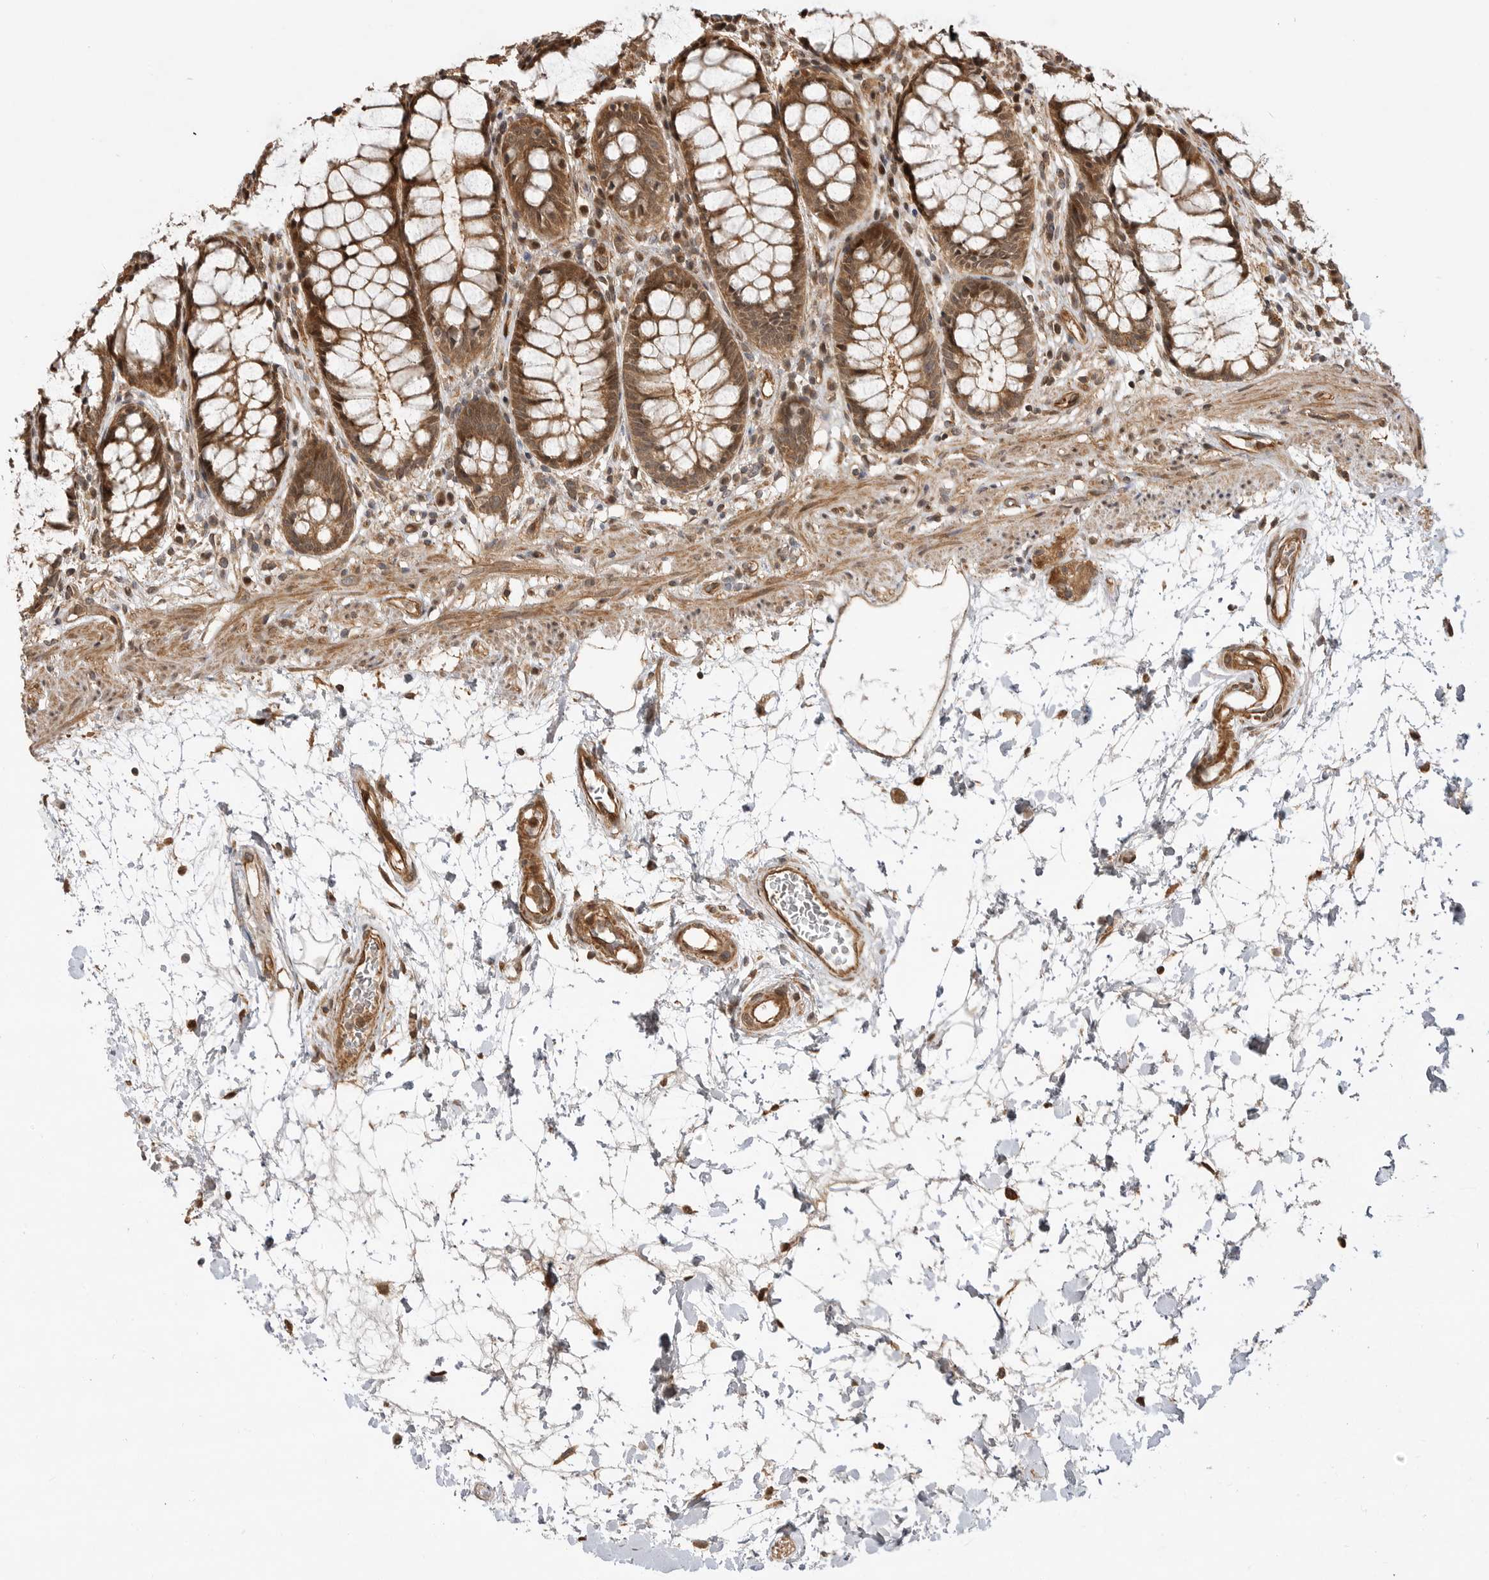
{"staining": {"intensity": "moderate", "quantity": ">75%", "location": "cytoplasmic/membranous,nuclear"}, "tissue": "rectum", "cell_type": "Glandular cells", "image_type": "normal", "snomed": [{"axis": "morphology", "description": "Normal tissue, NOS"}, {"axis": "topography", "description": "Rectum"}], "caption": "A medium amount of moderate cytoplasmic/membranous,nuclear positivity is identified in approximately >75% of glandular cells in benign rectum. (DAB (3,3'-diaminobenzidine) = brown stain, brightfield microscopy at high magnification).", "gene": "ADPRS", "patient": {"sex": "male", "age": 64}}